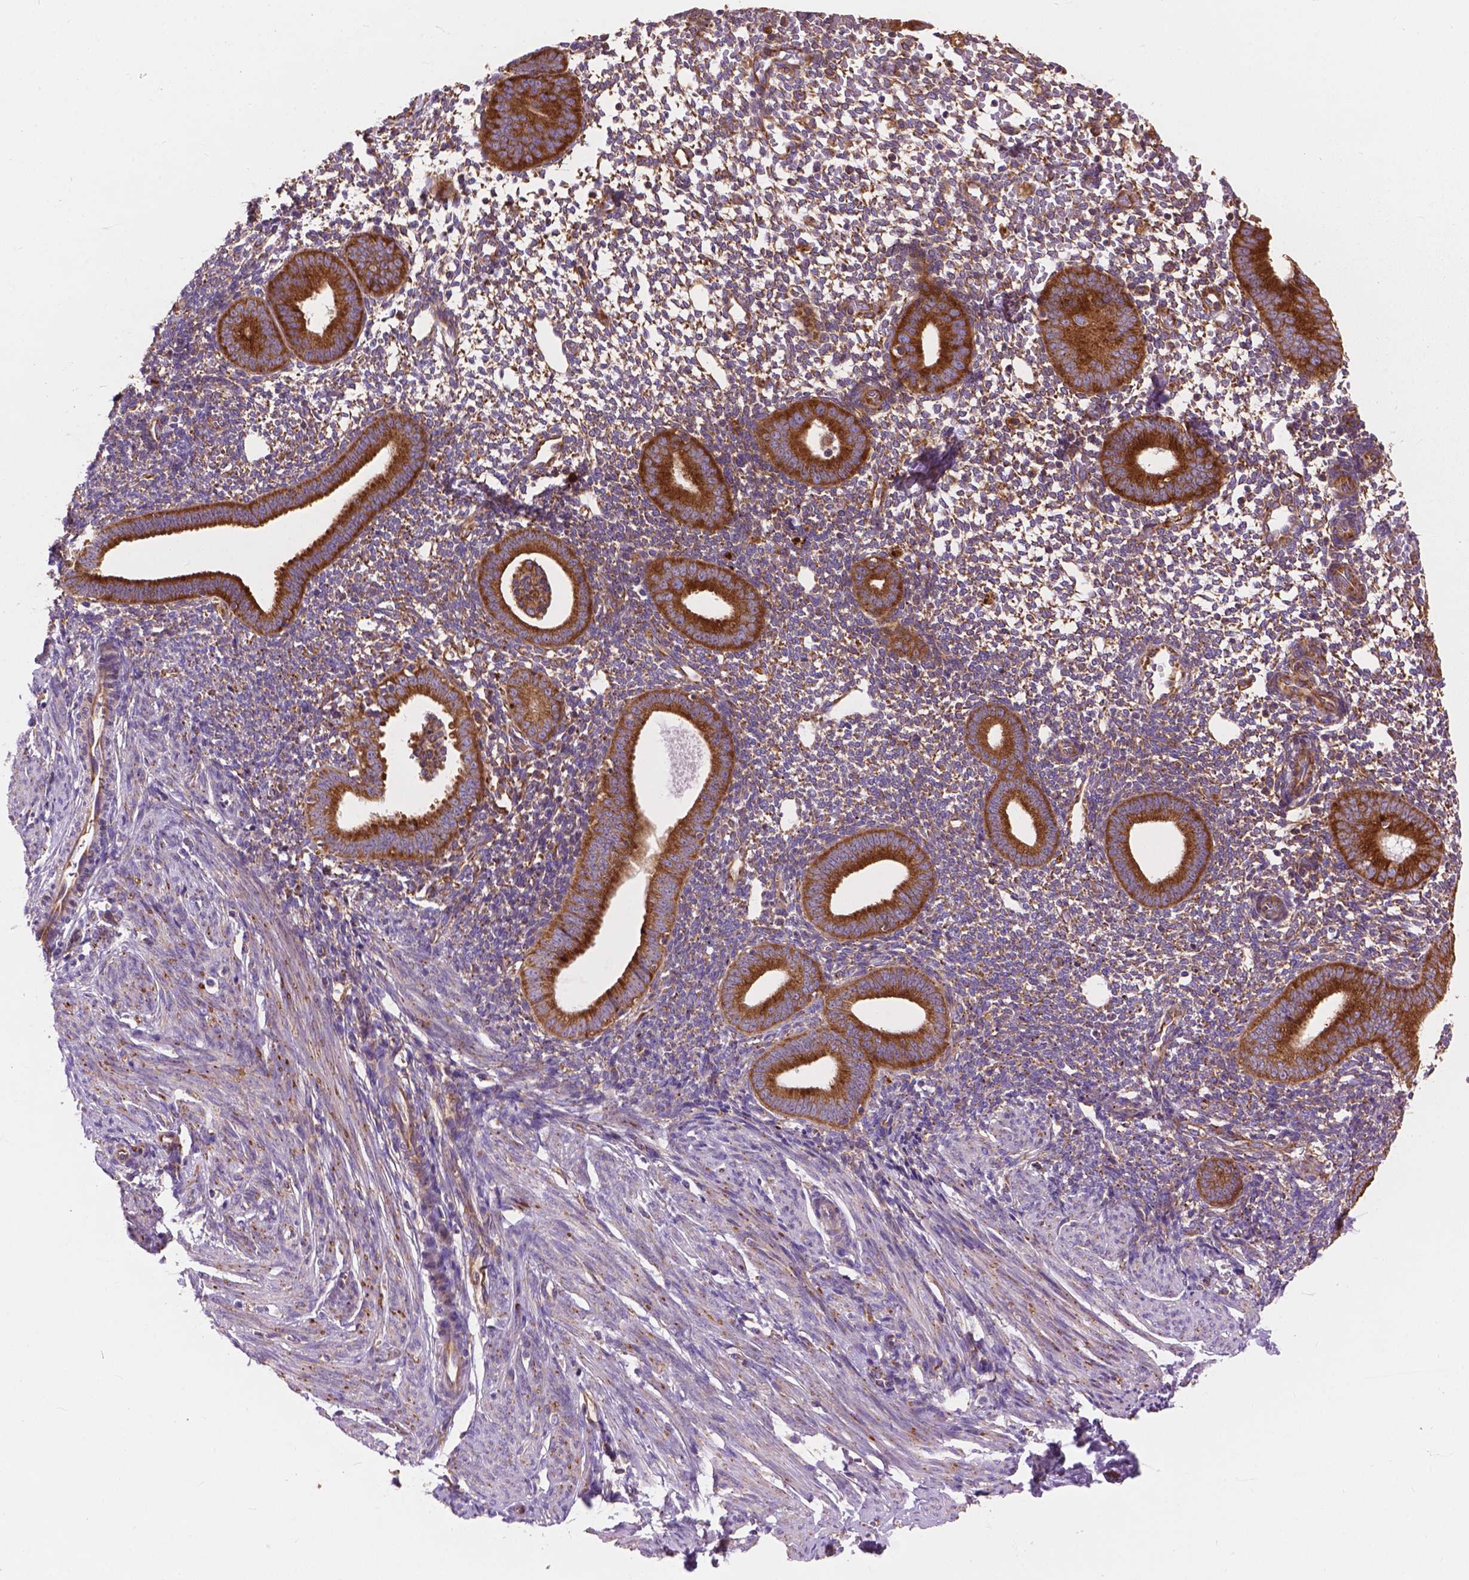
{"staining": {"intensity": "moderate", "quantity": ">75%", "location": "cytoplasmic/membranous"}, "tissue": "endometrium", "cell_type": "Cells in endometrial stroma", "image_type": "normal", "snomed": [{"axis": "morphology", "description": "Normal tissue, NOS"}, {"axis": "topography", "description": "Endometrium"}], "caption": "Immunohistochemistry (IHC) (DAB) staining of normal endometrium exhibits moderate cytoplasmic/membranous protein staining in approximately >75% of cells in endometrial stroma. (Brightfield microscopy of DAB IHC at high magnification).", "gene": "RPL37A", "patient": {"sex": "female", "age": 40}}